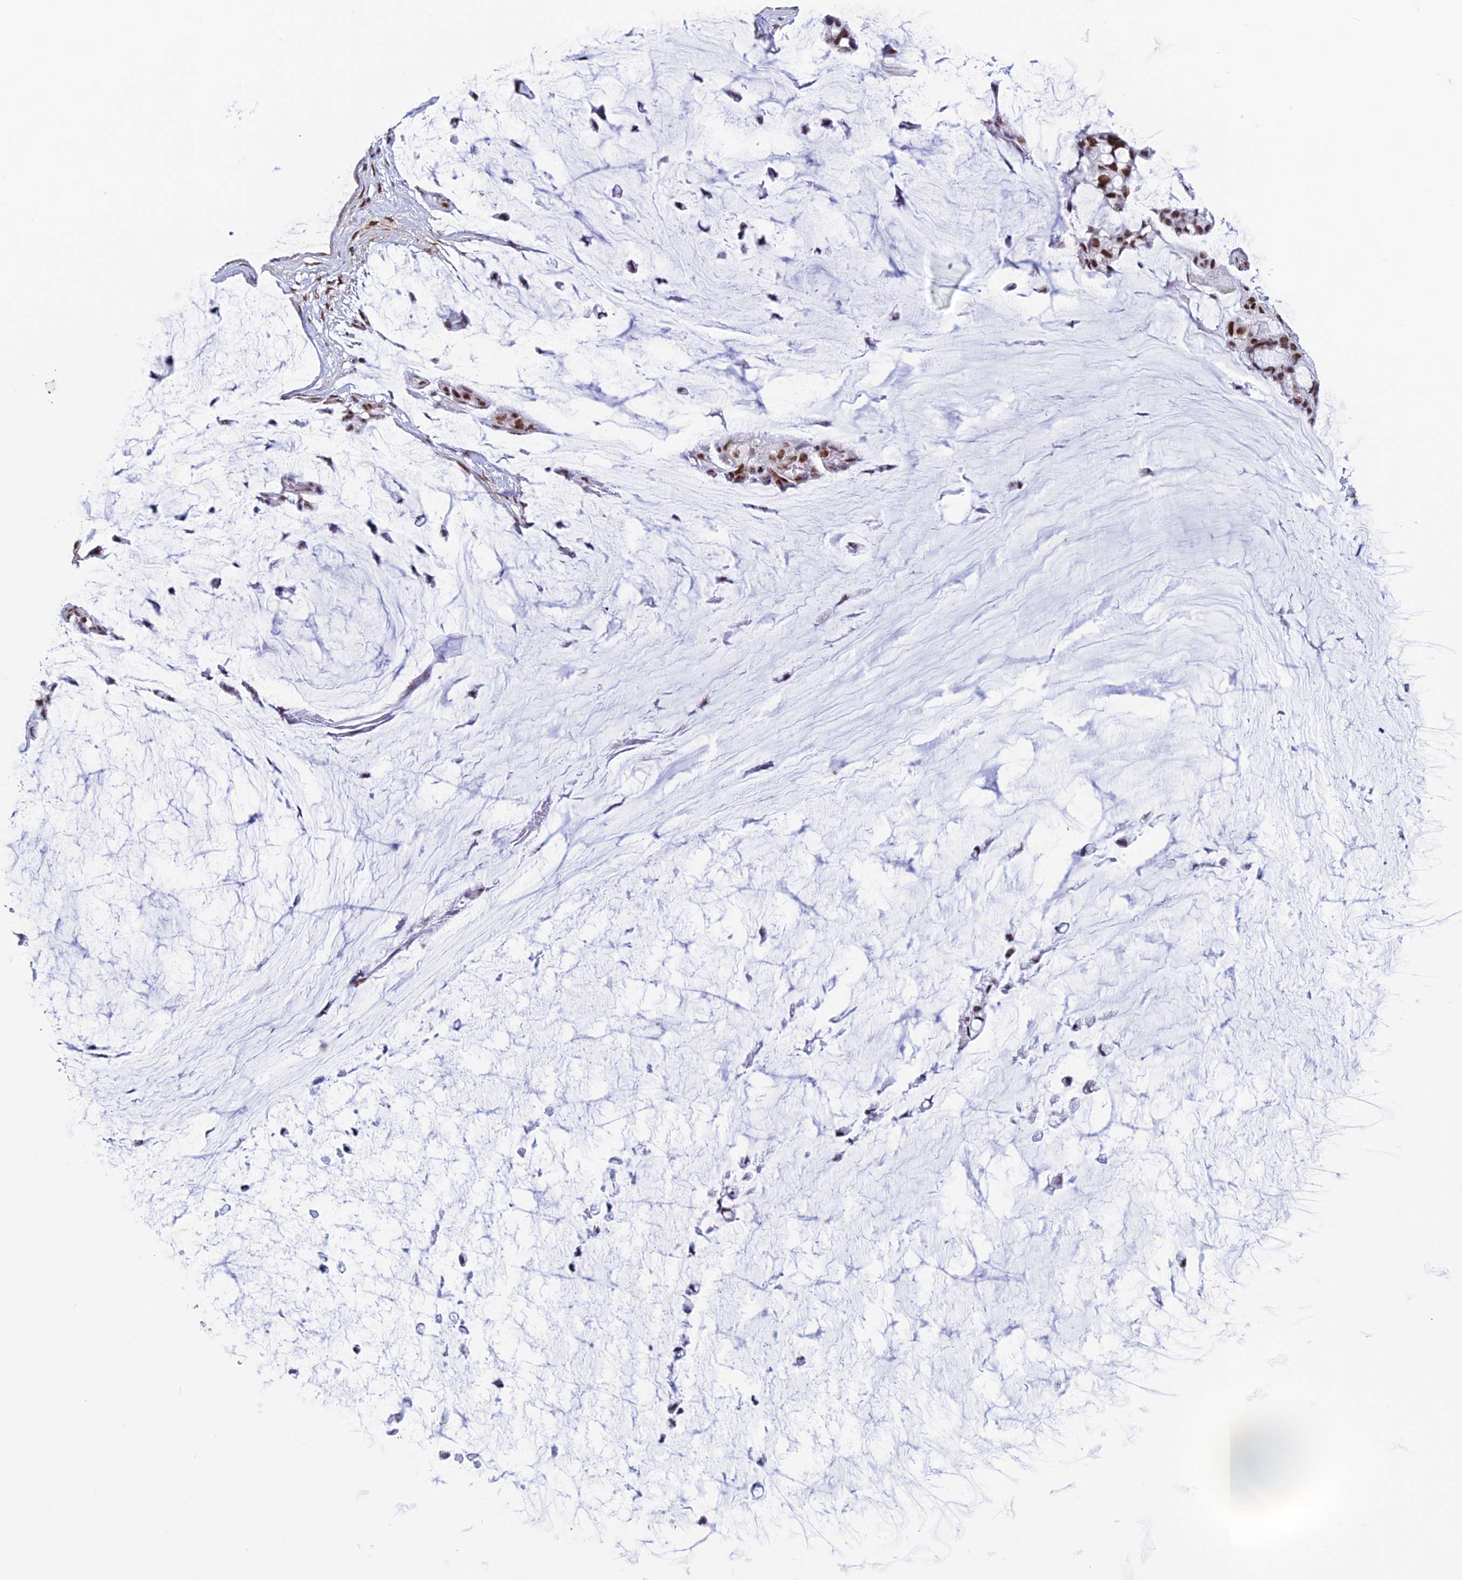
{"staining": {"intensity": "moderate", "quantity": ">75%", "location": "nuclear"}, "tissue": "ovarian cancer", "cell_type": "Tumor cells", "image_type": "cancer", "snomed": [{"axis": "morphology", "description": "Cystadenocarcinoma, mucinous, NOS"}, {"axis": "topography", "description": "Ovary"}], "caption": "This histopathology image reveals immunohistochemistry staining of mucinous cystadenocarcinoma (ovarian), with medium moderate nuclear staining in approximately >75% of tumor cells.", "gene": "U2AF1", "patient": {"sex": "female", "age": 39}}